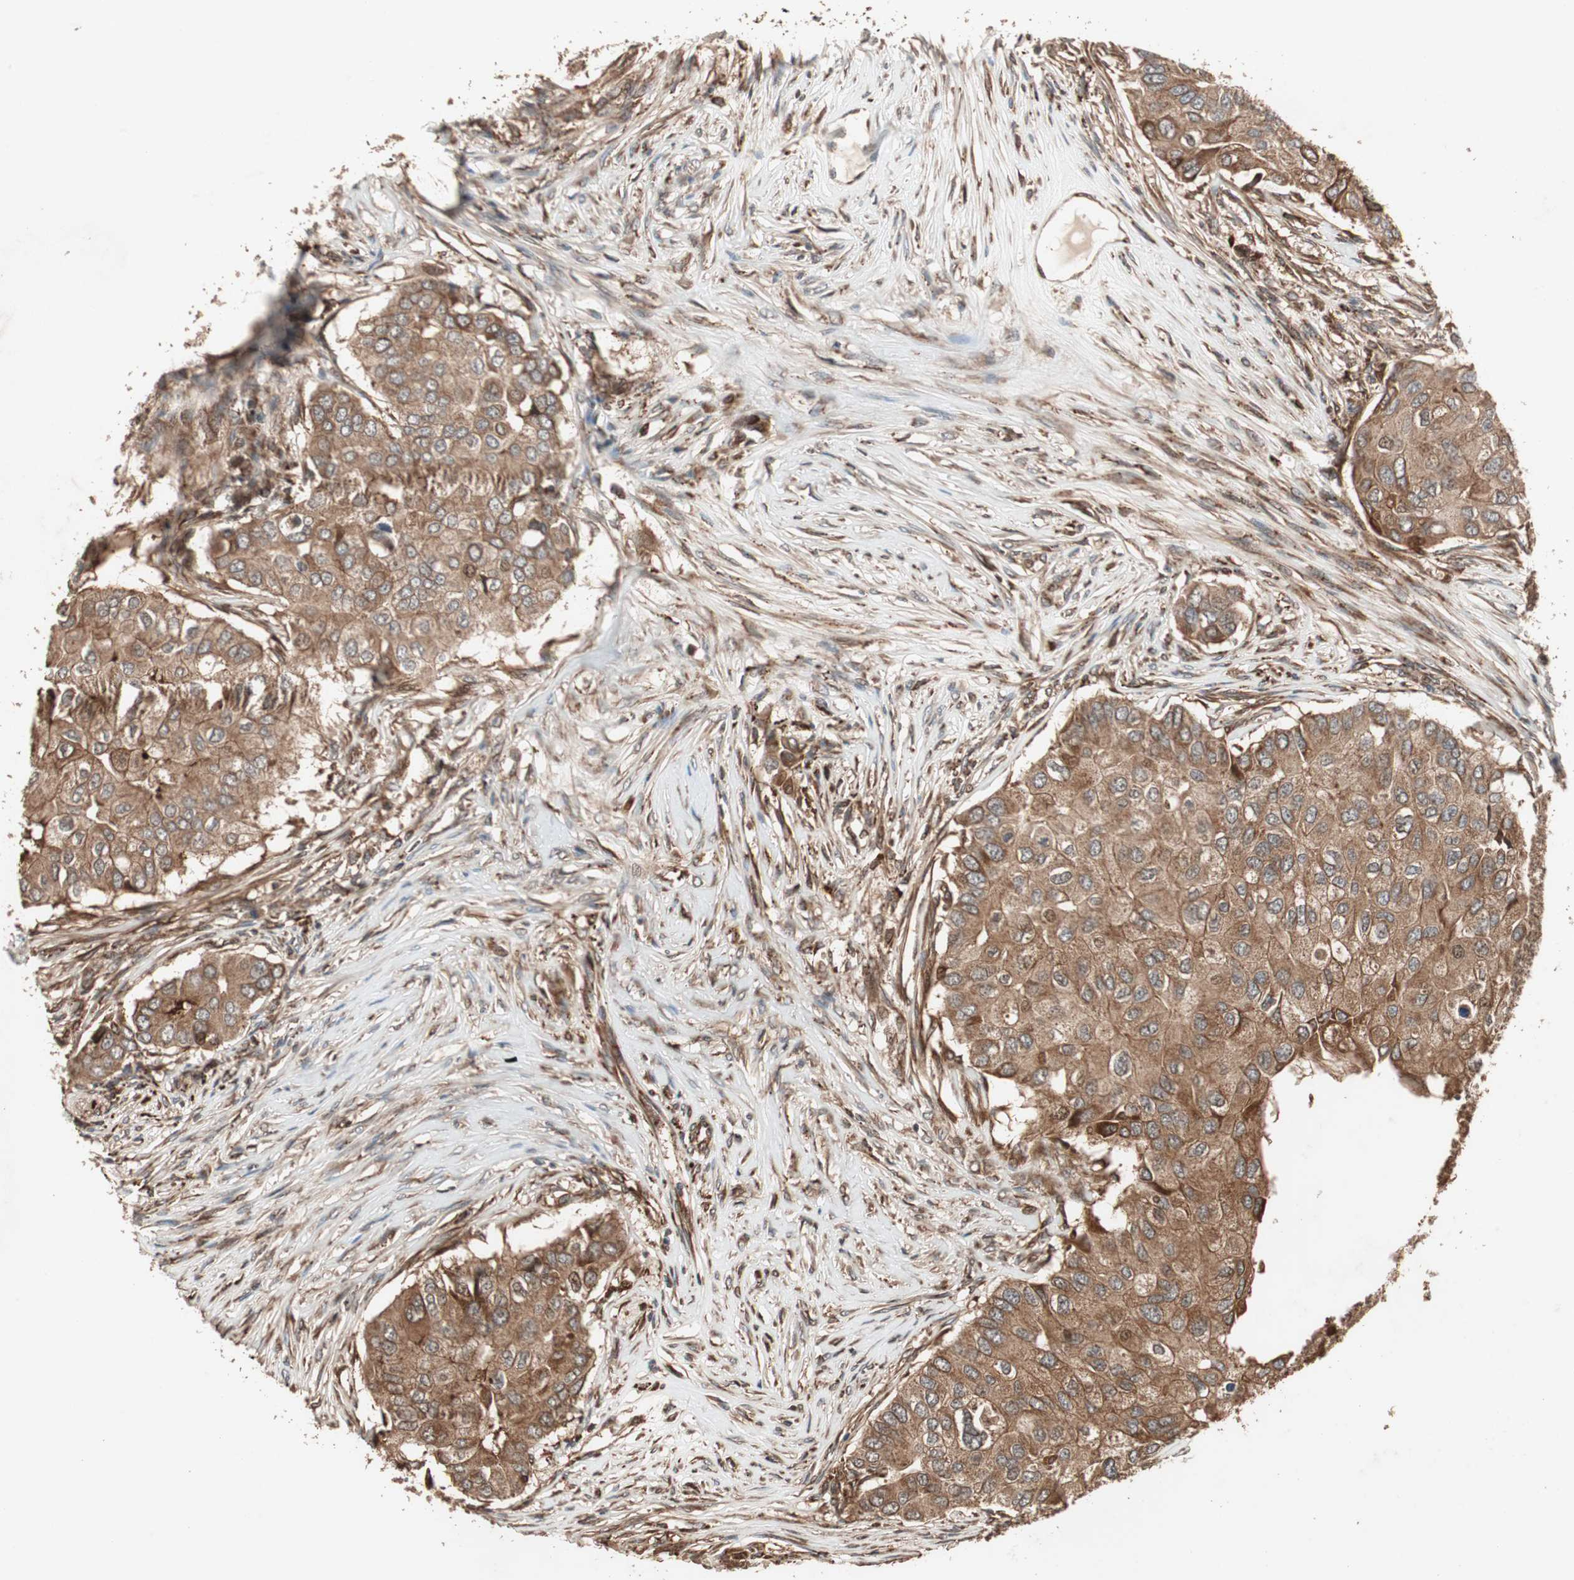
{"staining": {"intensity": "moderate", "quantity": ">75%", "location": "cytoplasmic/membranous"}, "tissue": "breast cancer", "cell_type": "Tumor cells", "image_type": "cancer", "snomed": [{"axis": "morphology", "description": "Normal tissue, NOS"}, {"axis": "morphology", "description": "Duct carcinoma"}, {"axis": "topography", "description": "Breast"}], "caption": "A micrograph of breast cancer stained for a protein reveals moderate cytoplasmic/membranous brown staining in tumor cells.", "gene": "RAB1A", "patient": {"sex": "female", "age": 49}}